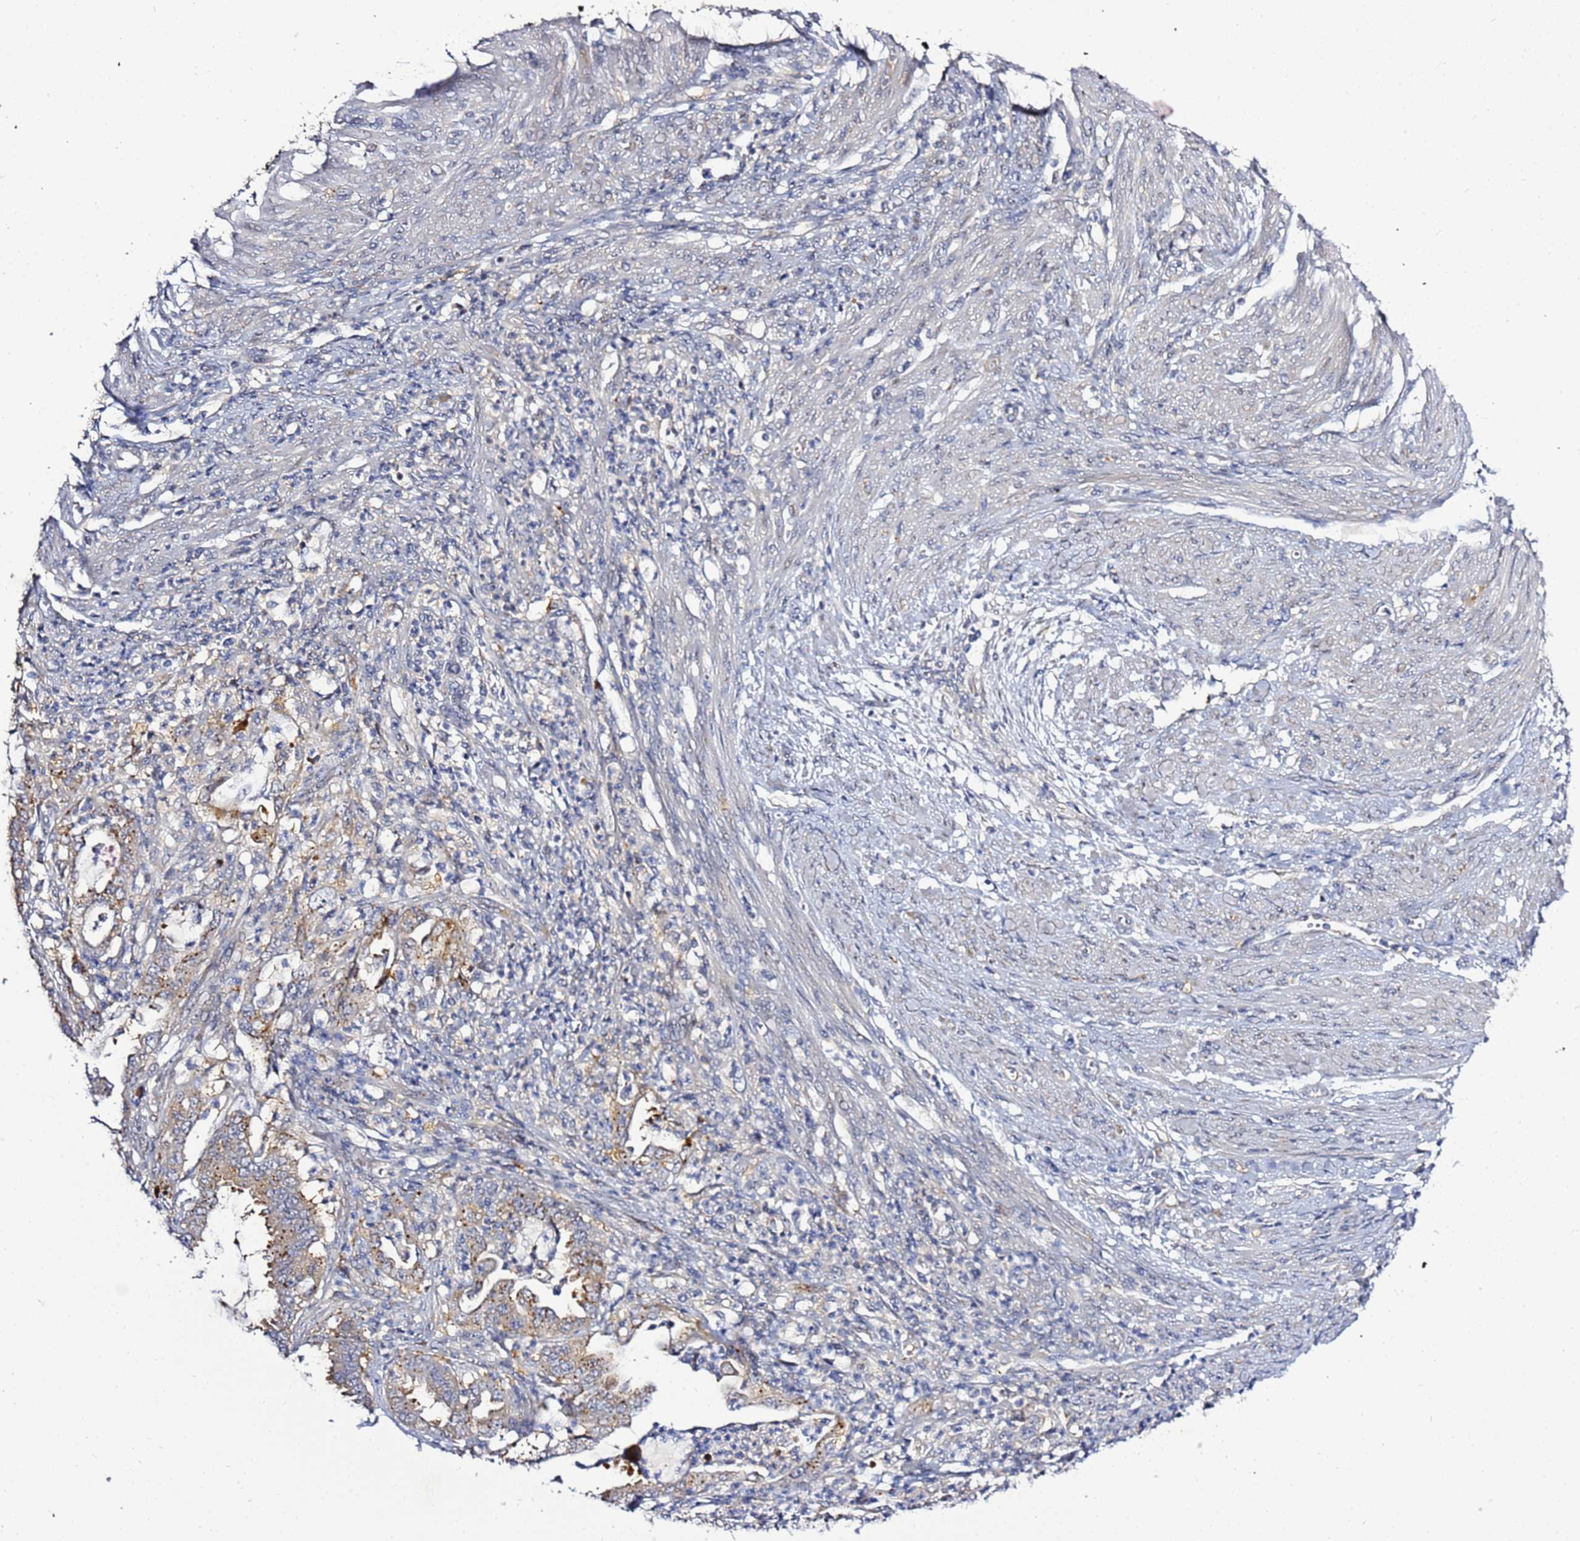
{"staining": {"intensity": "moderate", "quantity": "<25%", "location": "cytoplasmic/membranous"}, "tissue": "endometrial cancer", "cell_type": "Tumor cells", "image_type": "cancer", "snomed": [{"axis": "morphology", "description": "Adenocarcinoma, NOS"}, {"axis": "topography", "description": "Endometrium"}], "caption": "Adenocarcinoma (endometrial) stained for a protein (brown) reveals moderate cytoplasmic/membranous positive positivity in about <25% of tumor cells.", "gene": "NOL8", "patient": {"sex": "female", "age": 51}}